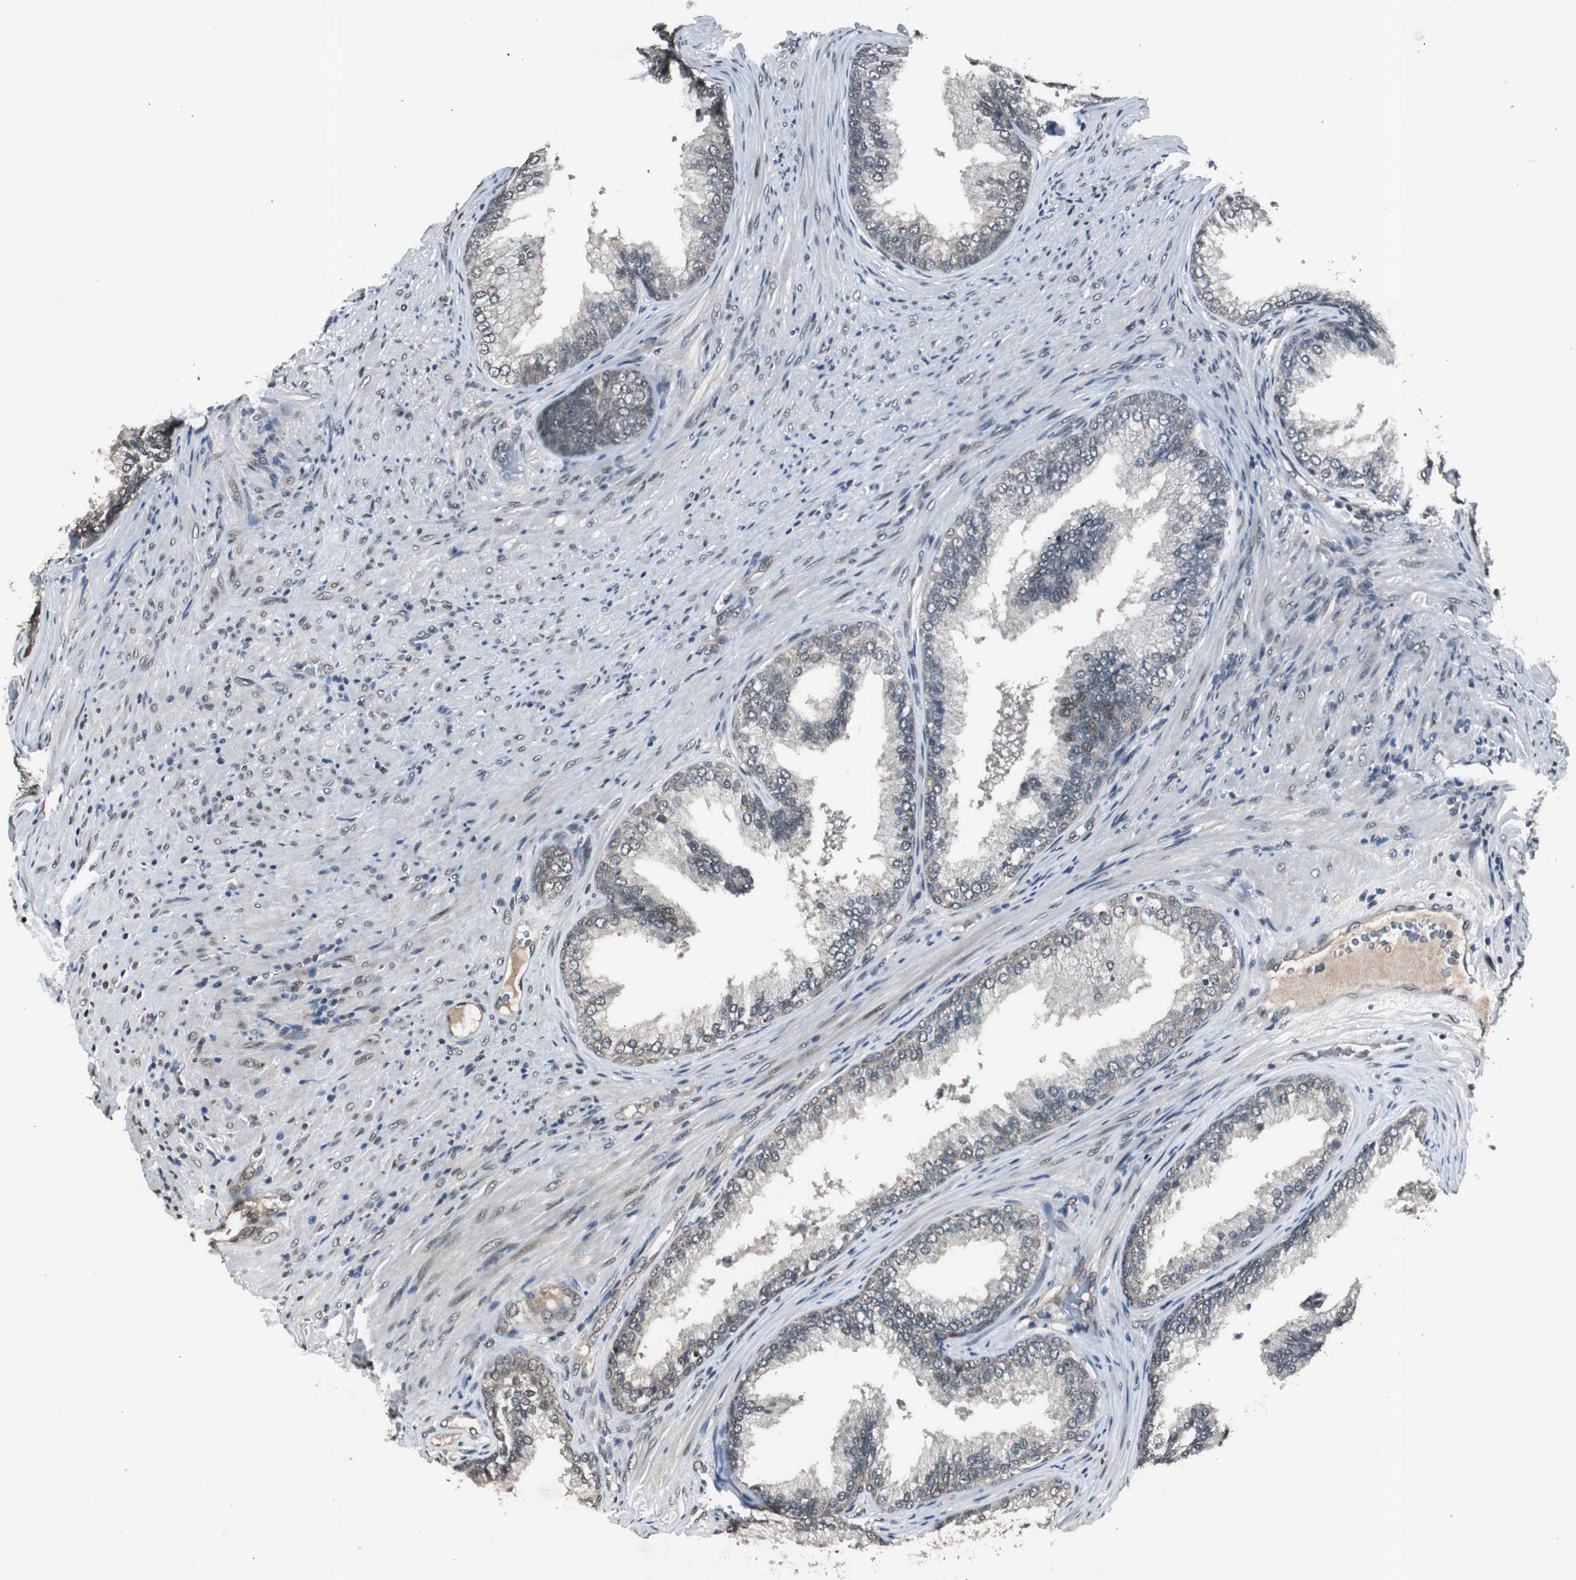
{"staining": {"intensity": "negative", "quantity": "none", "location": "none"}, "tissue": "prostate", "cell_type": "Glandular cells", "image_type": "normal", "snomed": [{"axis": "morphology", "description": "Normal tissue, NOS"}, {"axis": "topography", "description": "Prostate"}], "caption": "This photomicrograph is of benign prostate stained with immunohistochemistry (IHC) to label a protein in brown with the nuclei are counter-stained blue. There is no positivity in glandular cells.", "gene": "BOLA1", "patient": {"sex": "male", "age": 76}}